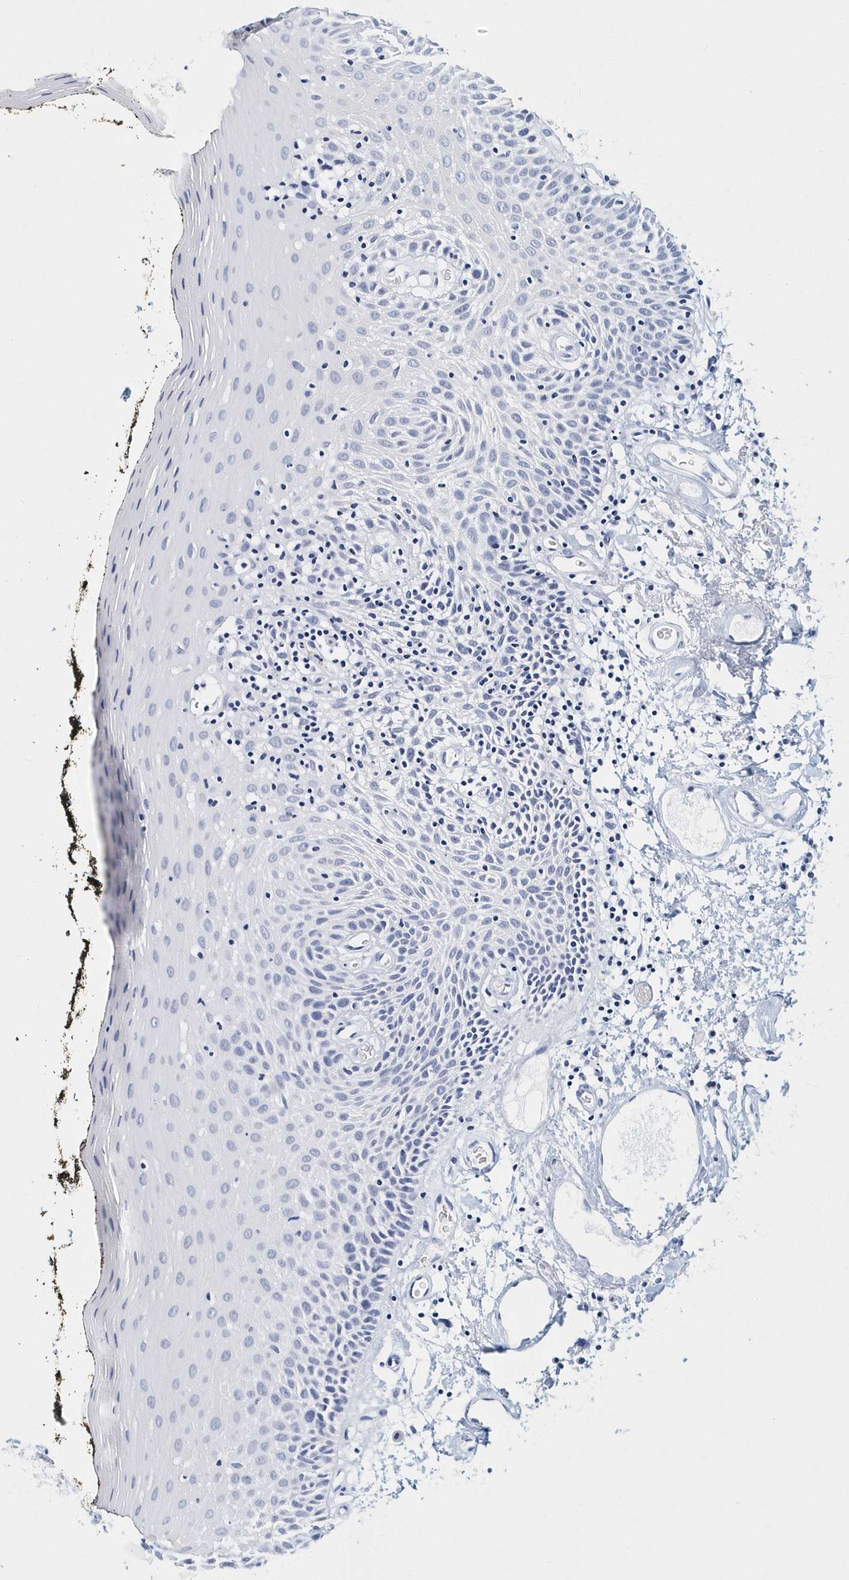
{"staining": {"intensity": "negative", "quantity": "none", "location": "none"}, "tissue": "oral mucosa", "cell_type": "Squamous epithelial cells", "image_type": "normal", "snomed": [{"axis": "morphology", "description": "Normal tissue, NOS"}, {"axis": "topography", "description": "Oral tissue"}], "caption": "This image is of unremarkable oral mucosa stained with IHC to label a protein in brown with the nuclei are counter-stained blue. There is no positivity in squamous epithelial cells. (Stains: DAB (3,3'-diaminobenzidine) IHC with hematoxylin counter stain, Microscopy: brightfield microscopy at high magnification).", "gene": "ITGA2B", "patient": {"sex": "male", "age": 74}}